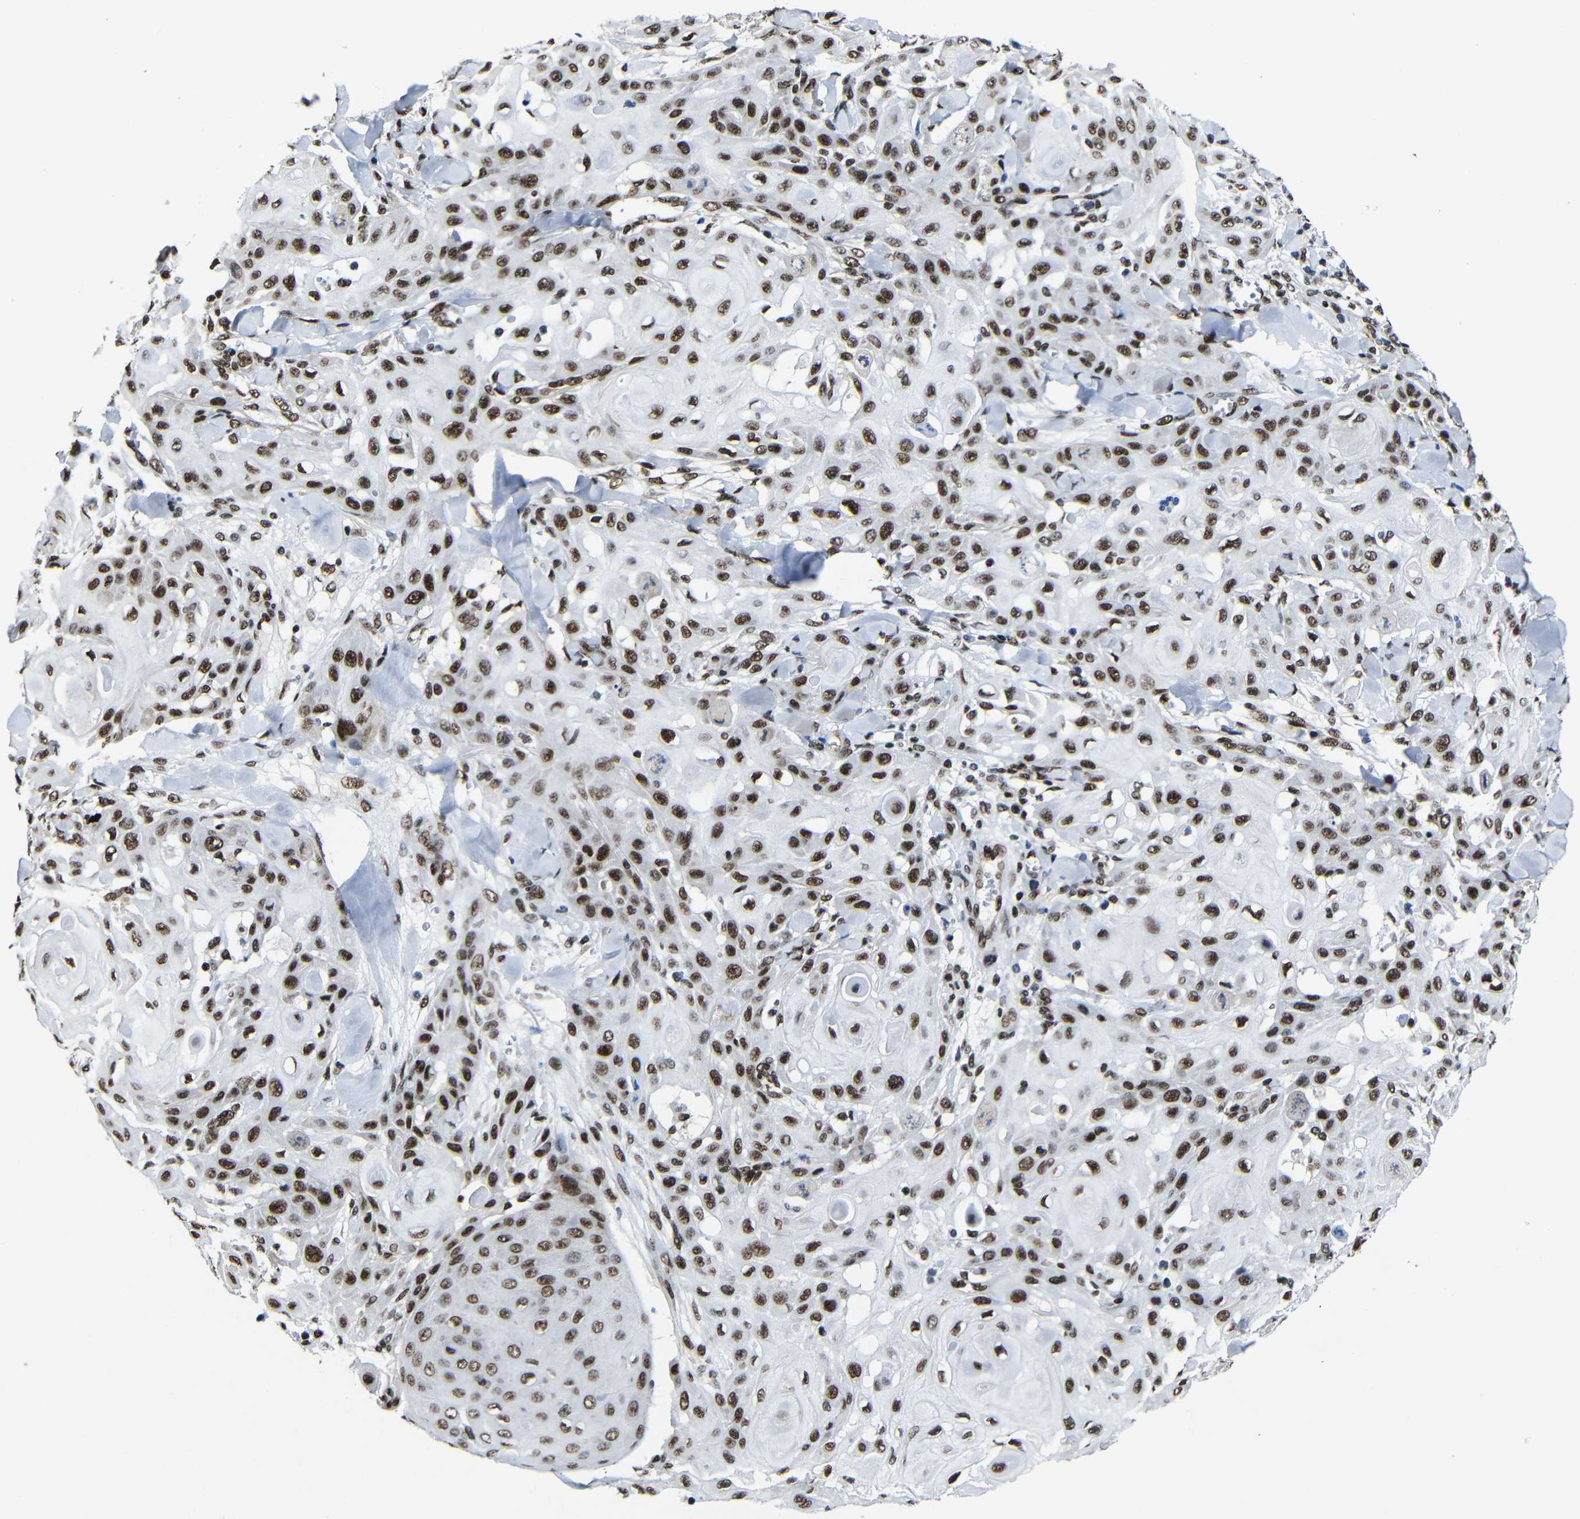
{"staining": {"intensity": "strong", "quantity": ">75%", "location": "nuclear"}, "tissue": "skin cancer", "cell_type": "Tumor cells", "image_type": "cancer", "snomed": [{"axis": "morphology", "description": "Squamous cell carcinoma, NOS"}, {"axis": "topography", "description": "Skin"}], "caption": "Immunohistochemical staining of human squamous cell carcinoma (skin) shows strong nuclear protein staining in approximately >75% of tumor cells.", "gene": "PTBP1", "patient": {"sex": "male", "age": 24}}